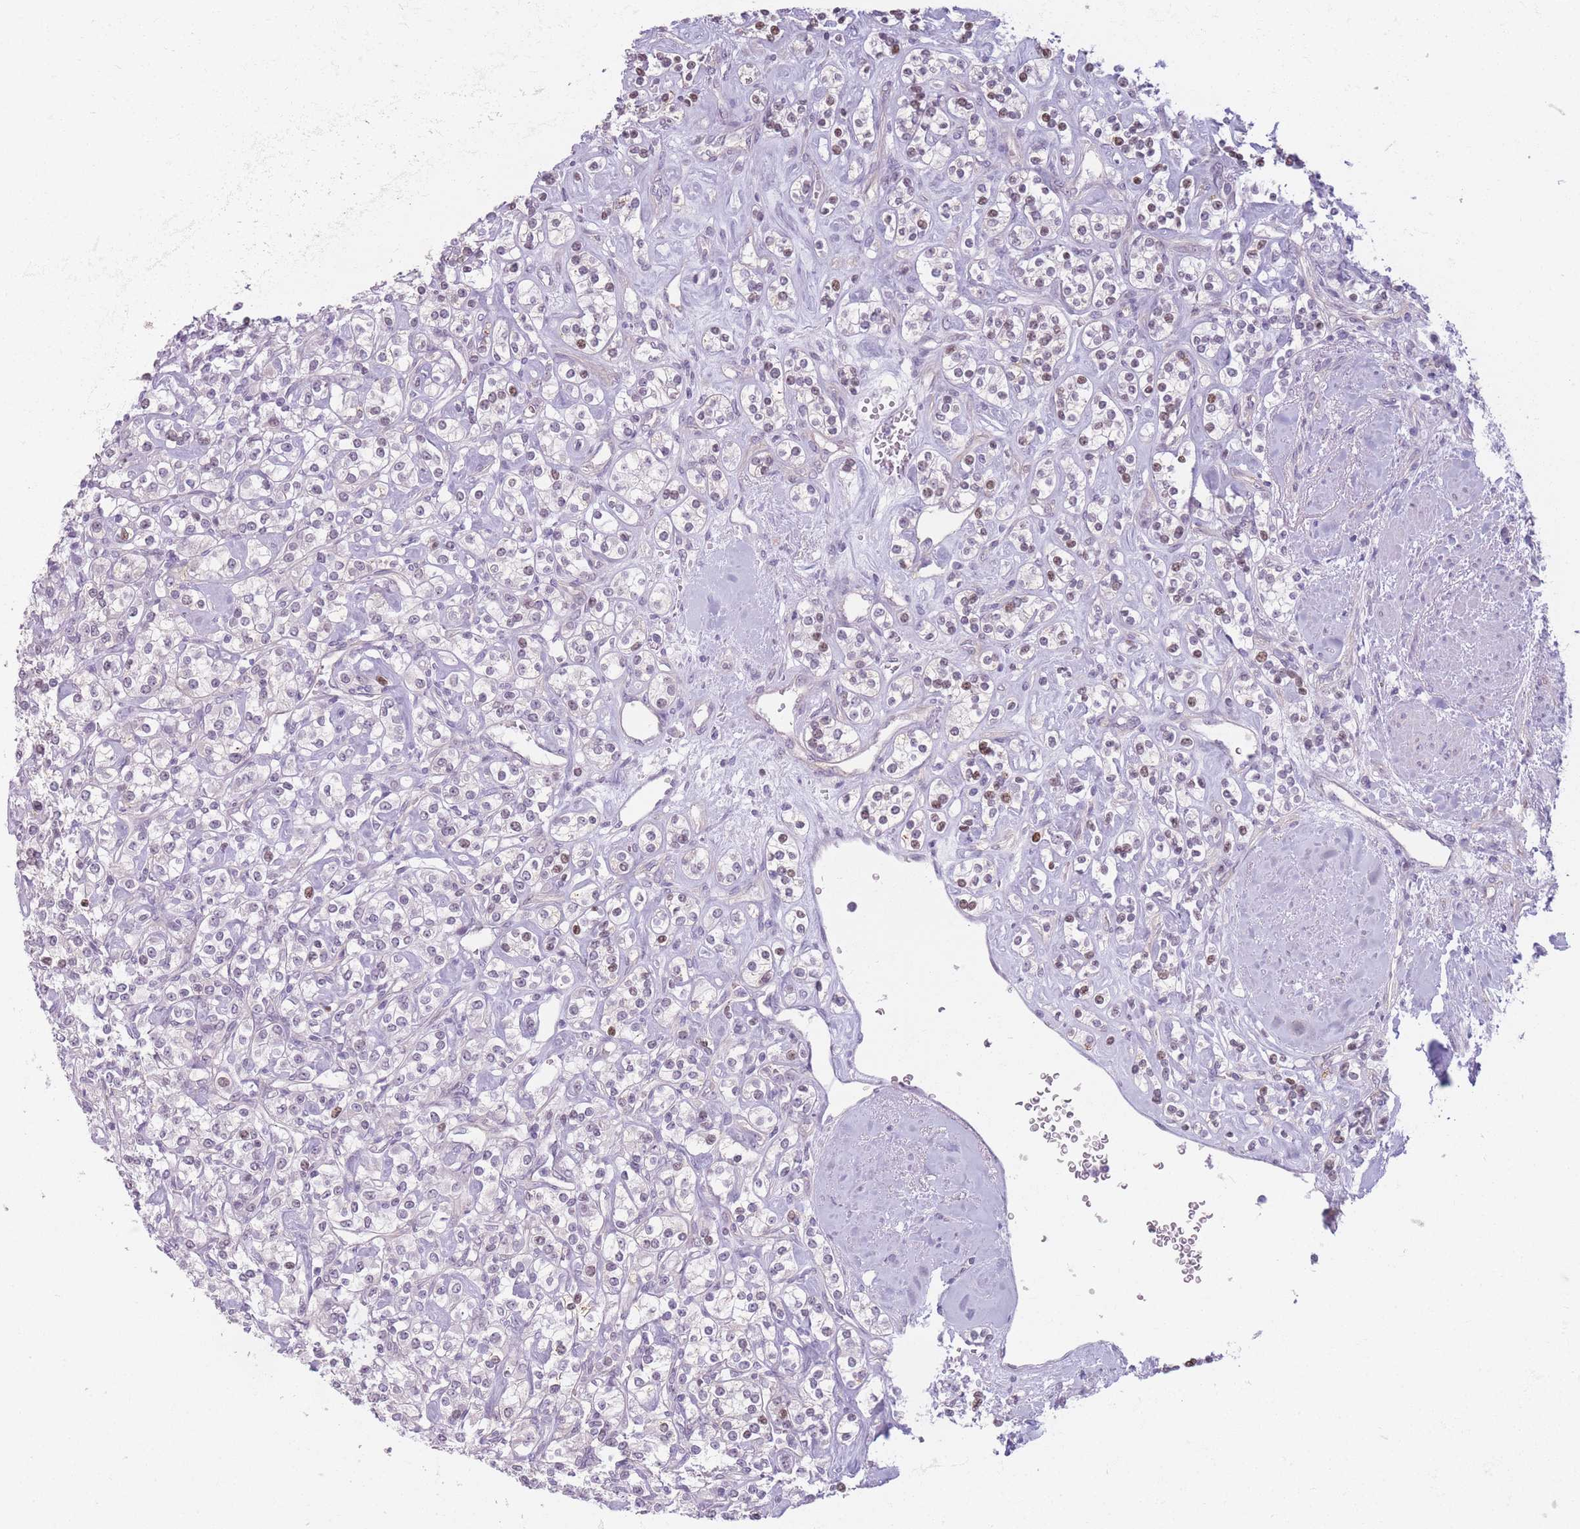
{"staining": {"intensity": "moderate", "quantity": "25%-75%", "location": "nuclear"}, "tissue": "renal cancer", "cell_type": "Tumor cells", "image_type": "cancer", "snomed": [{"axis": "morphology", "description": "Adenocarcinoma, NOS"}, {"axis": "topography", "description": "Kidney"}], "caption": "IHC staining of adenocarcinoma (renal), which shows medium levels of moderate nuclear staining in about 25%-75% of tumor cells indicating moderate nuclear protein staining. The staining was performed using DAB (3,3'-diaminobenzidine) (brown) for protein detection and nuclei were counterstained in hematoxylin (blue).", "gene": "ZNF439", "patient": {"sex": "male", "age": 77}}